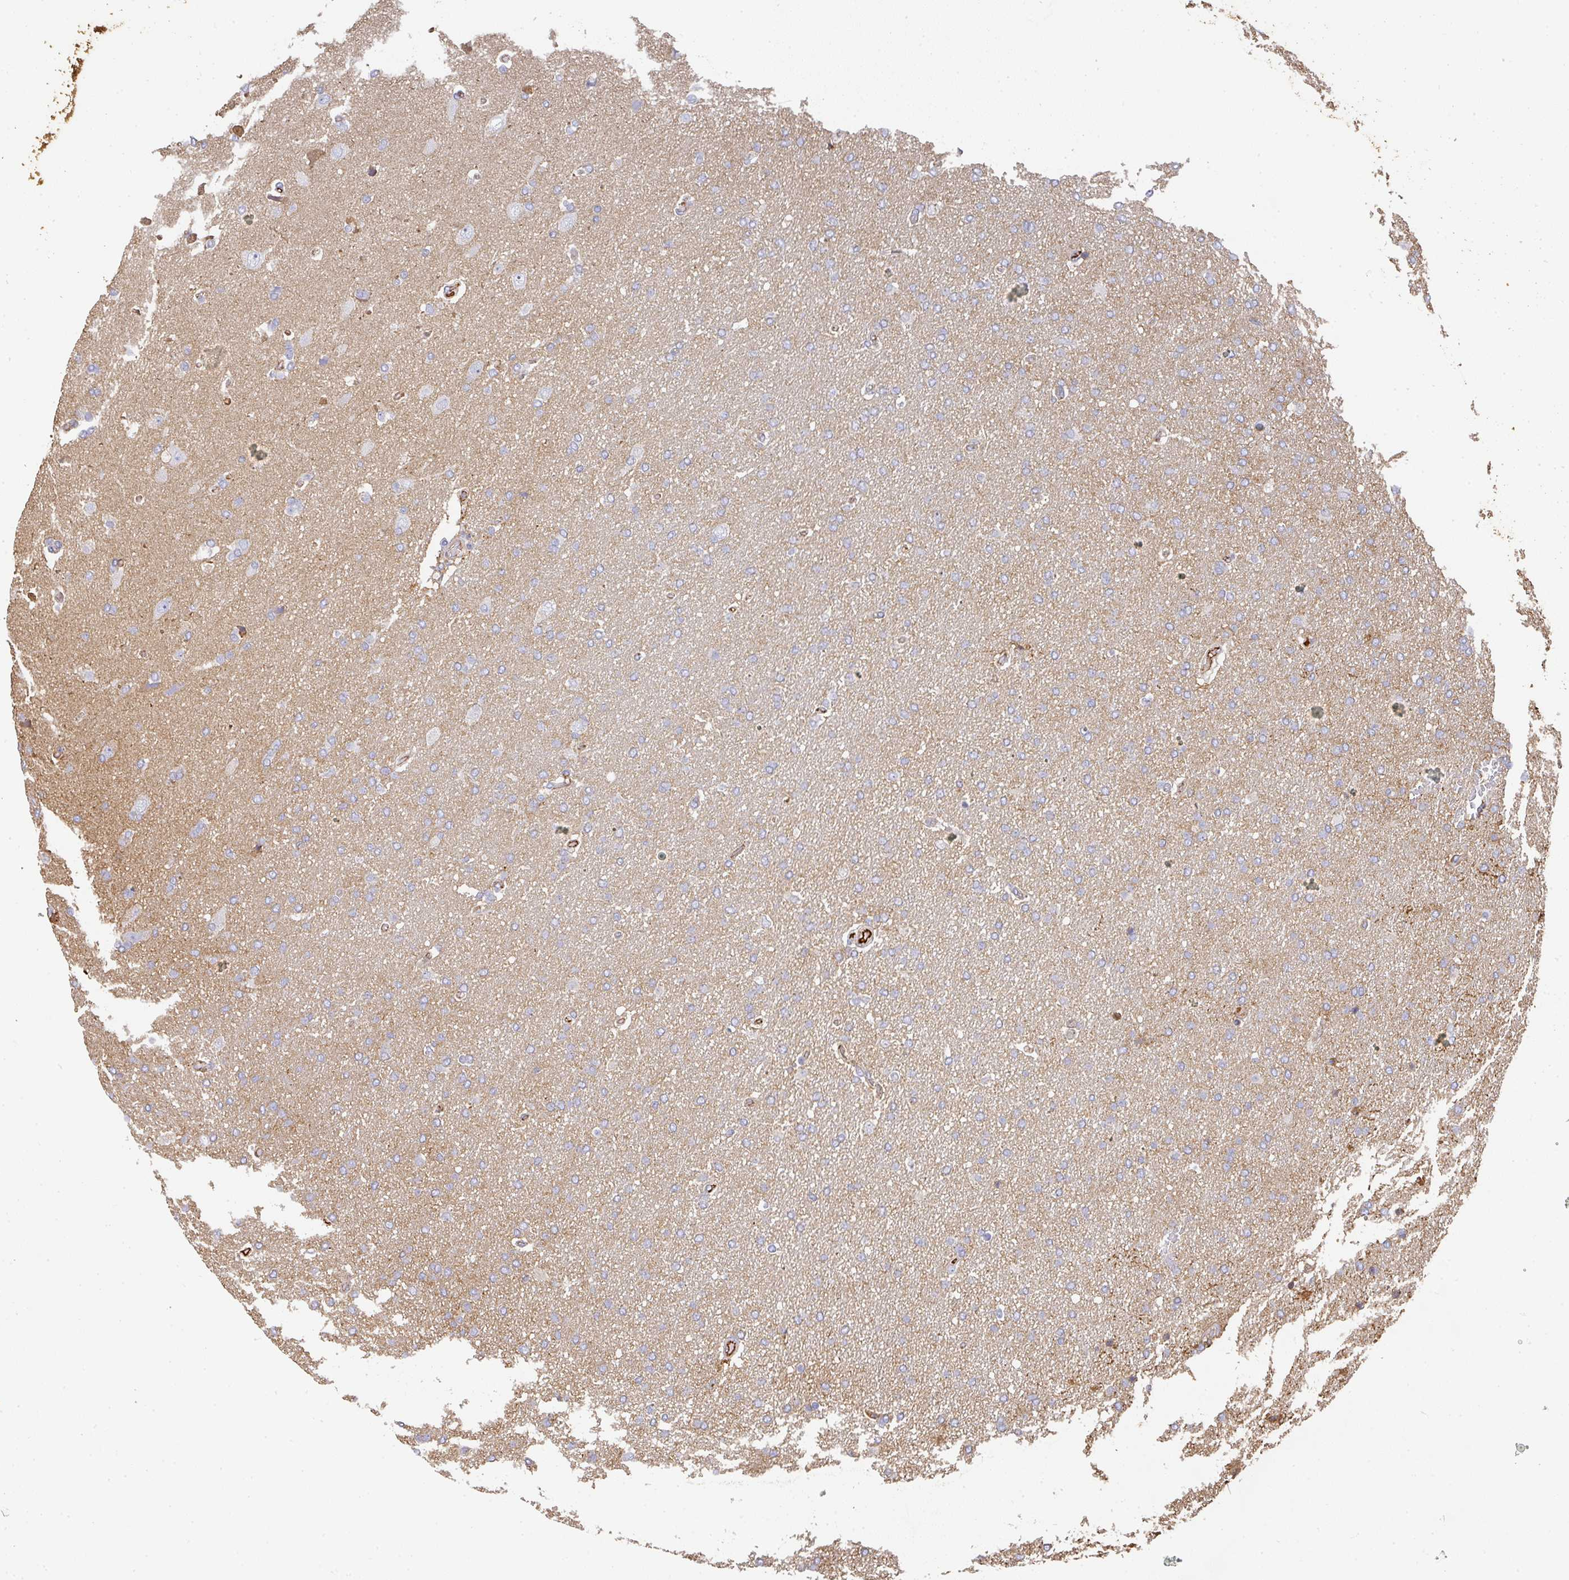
{"staining": {"intensity": "negative", "quantity": "none", "location": "none"}, "tissue": "glioma", "cell_type": "Tumor cells", "image_type": "cancer", "snomed": [{"axis": "morphology", "description": "Glioma, malignant, High grade"}, {"axis": "topography", "description": "Brain"}], "caption": "This is an IHC histopathology image of human glioma. There is no positivity in tumor cells.", "gene": "ALB", "patient": {"sex": "male", "age": 72}}